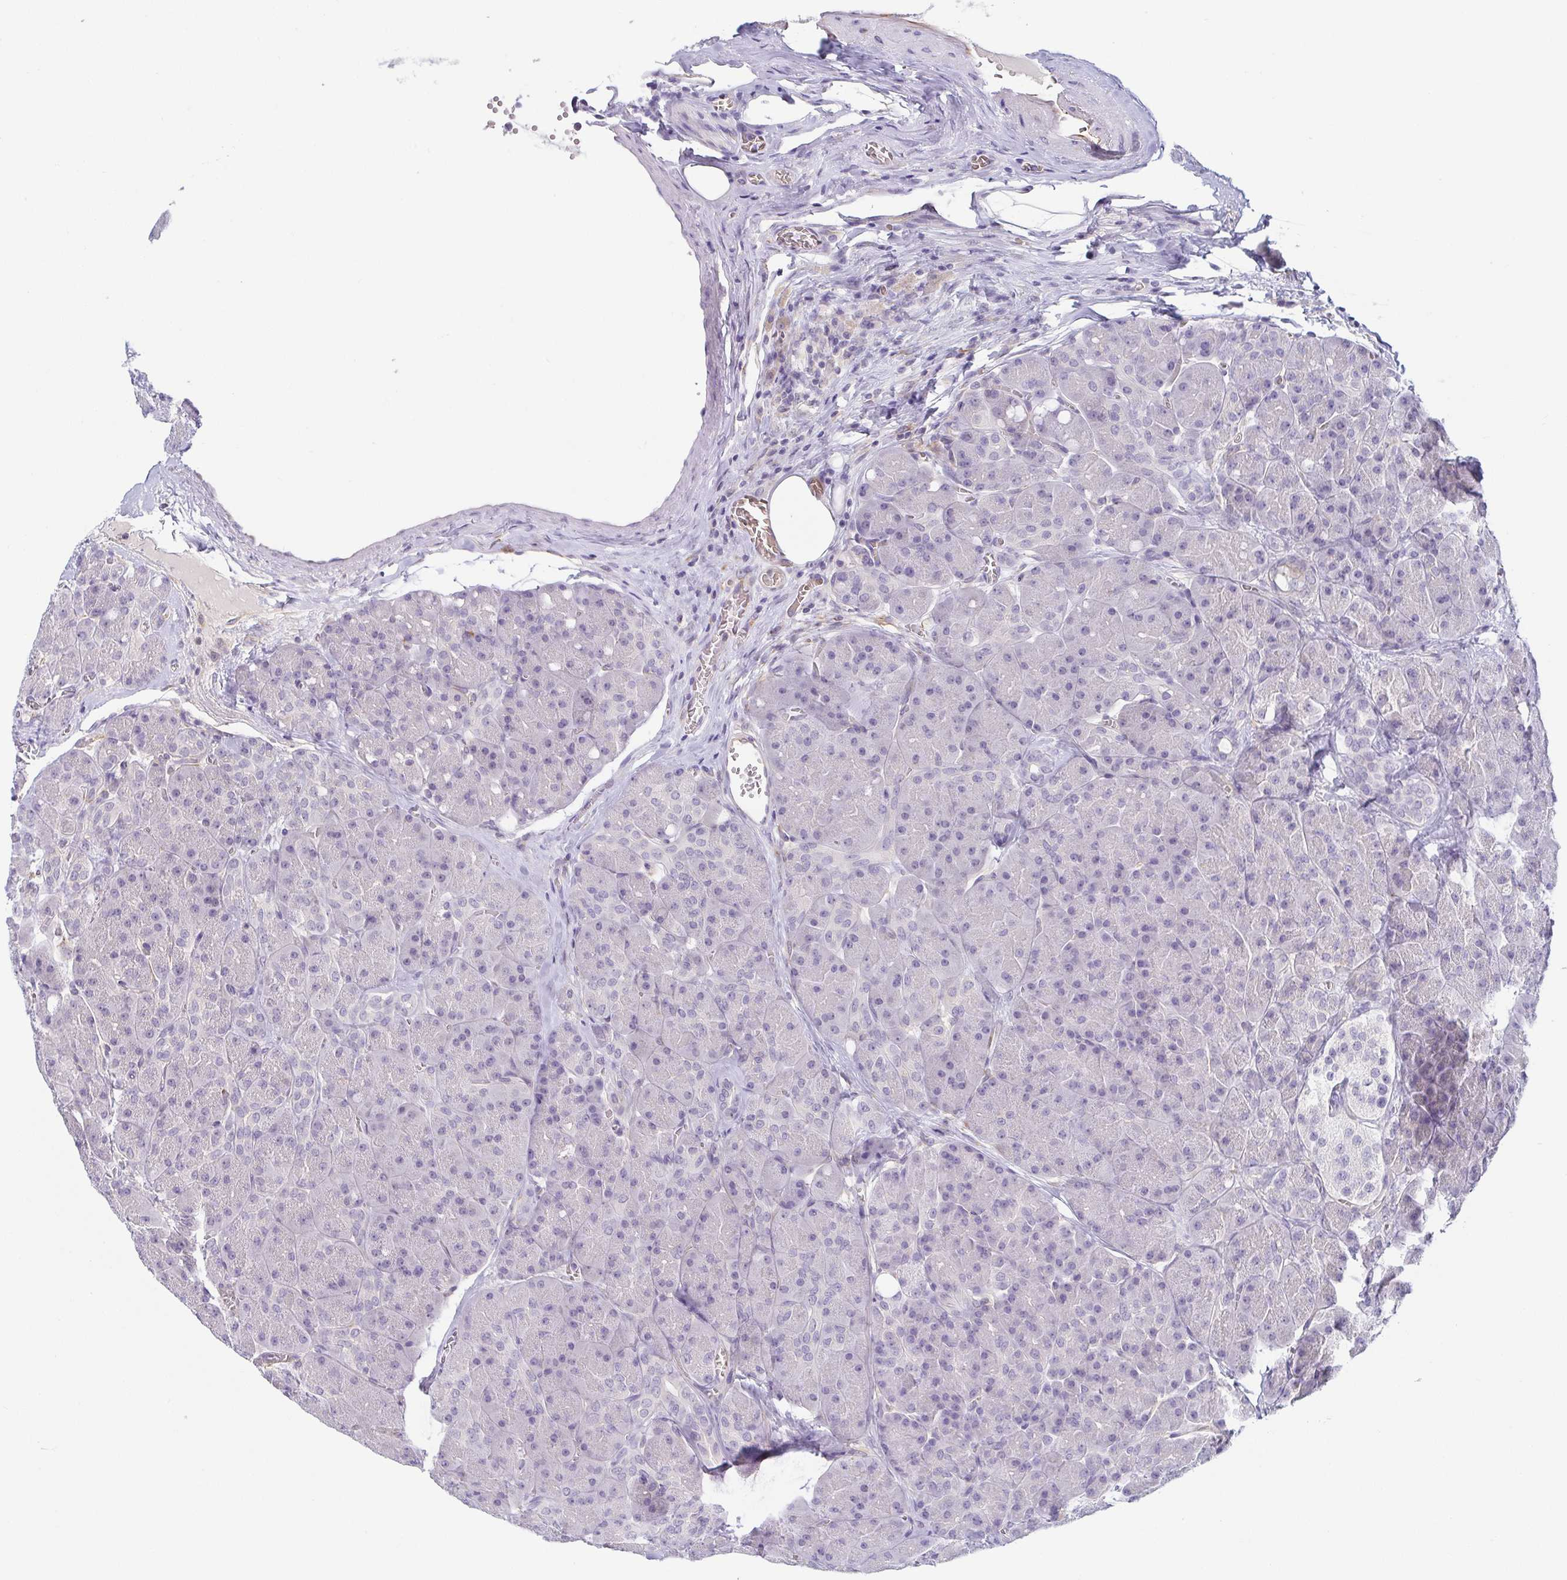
{"staining": {"intensity": "negative", "quantity": "none", "location": "none"}, "tissue": "pancreas", "cell_type": "Exocrine glandular cells", "image_type": "normal", "snomed": [{"axis": "morphology", "description": "Normal tissue, NOS"}, {"axis": "topography", "description": "Pancreas"}], "caption": "This micrograph is of unremarkable pancreas stained with IHC to label a protein in brown with the nuclei are counter-stained blue. There is no staining in exocrine glandular cells. (Immunohistochemistry (ihc), brightfield microscopy, high magnification).", "gene": "COL17A1", "patient": {"sex": "male", "age": 55}}